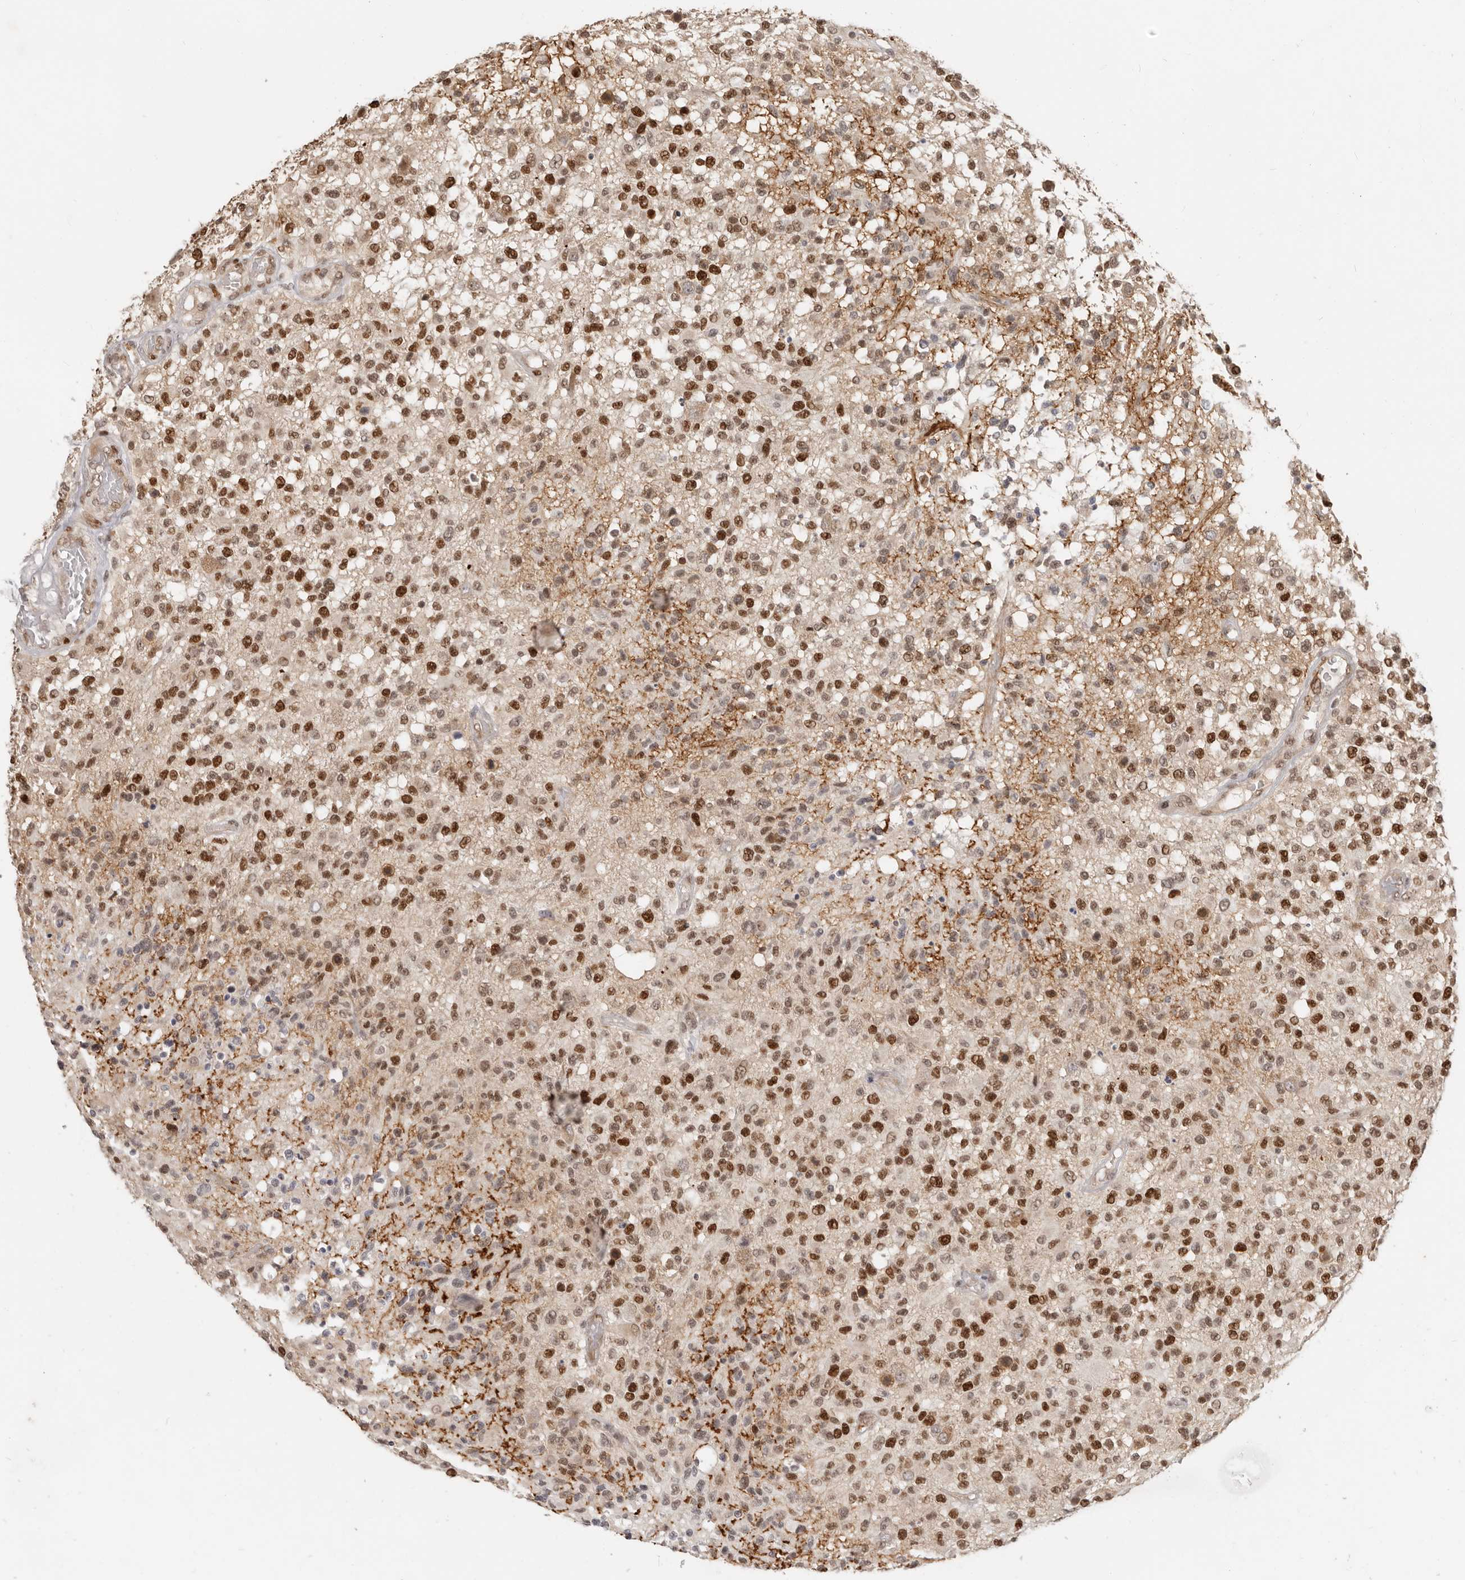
{"staining": {"intensity": "strong", "quantity": ">75%", "location": "nuclear"}, "tissue": "glioma", "cell_type": "Tumor cells", "image_type": "cancer", "snomed": [{"axis": "morphology", "description": "Glioma, malignant, High grade"}, {"axis": "morphology", "description": "Glioblastoma, NOS"}, {"axis": "topography", "description": "Brain"}], "caption": "This image demonstrates immunohistochemistry staining of malignant glioma (high-grade), with high strong nuclear staining in about >75% of tumor cells.", "gene": "RFC2", "patient": {"sex": "male", "age": 60}}